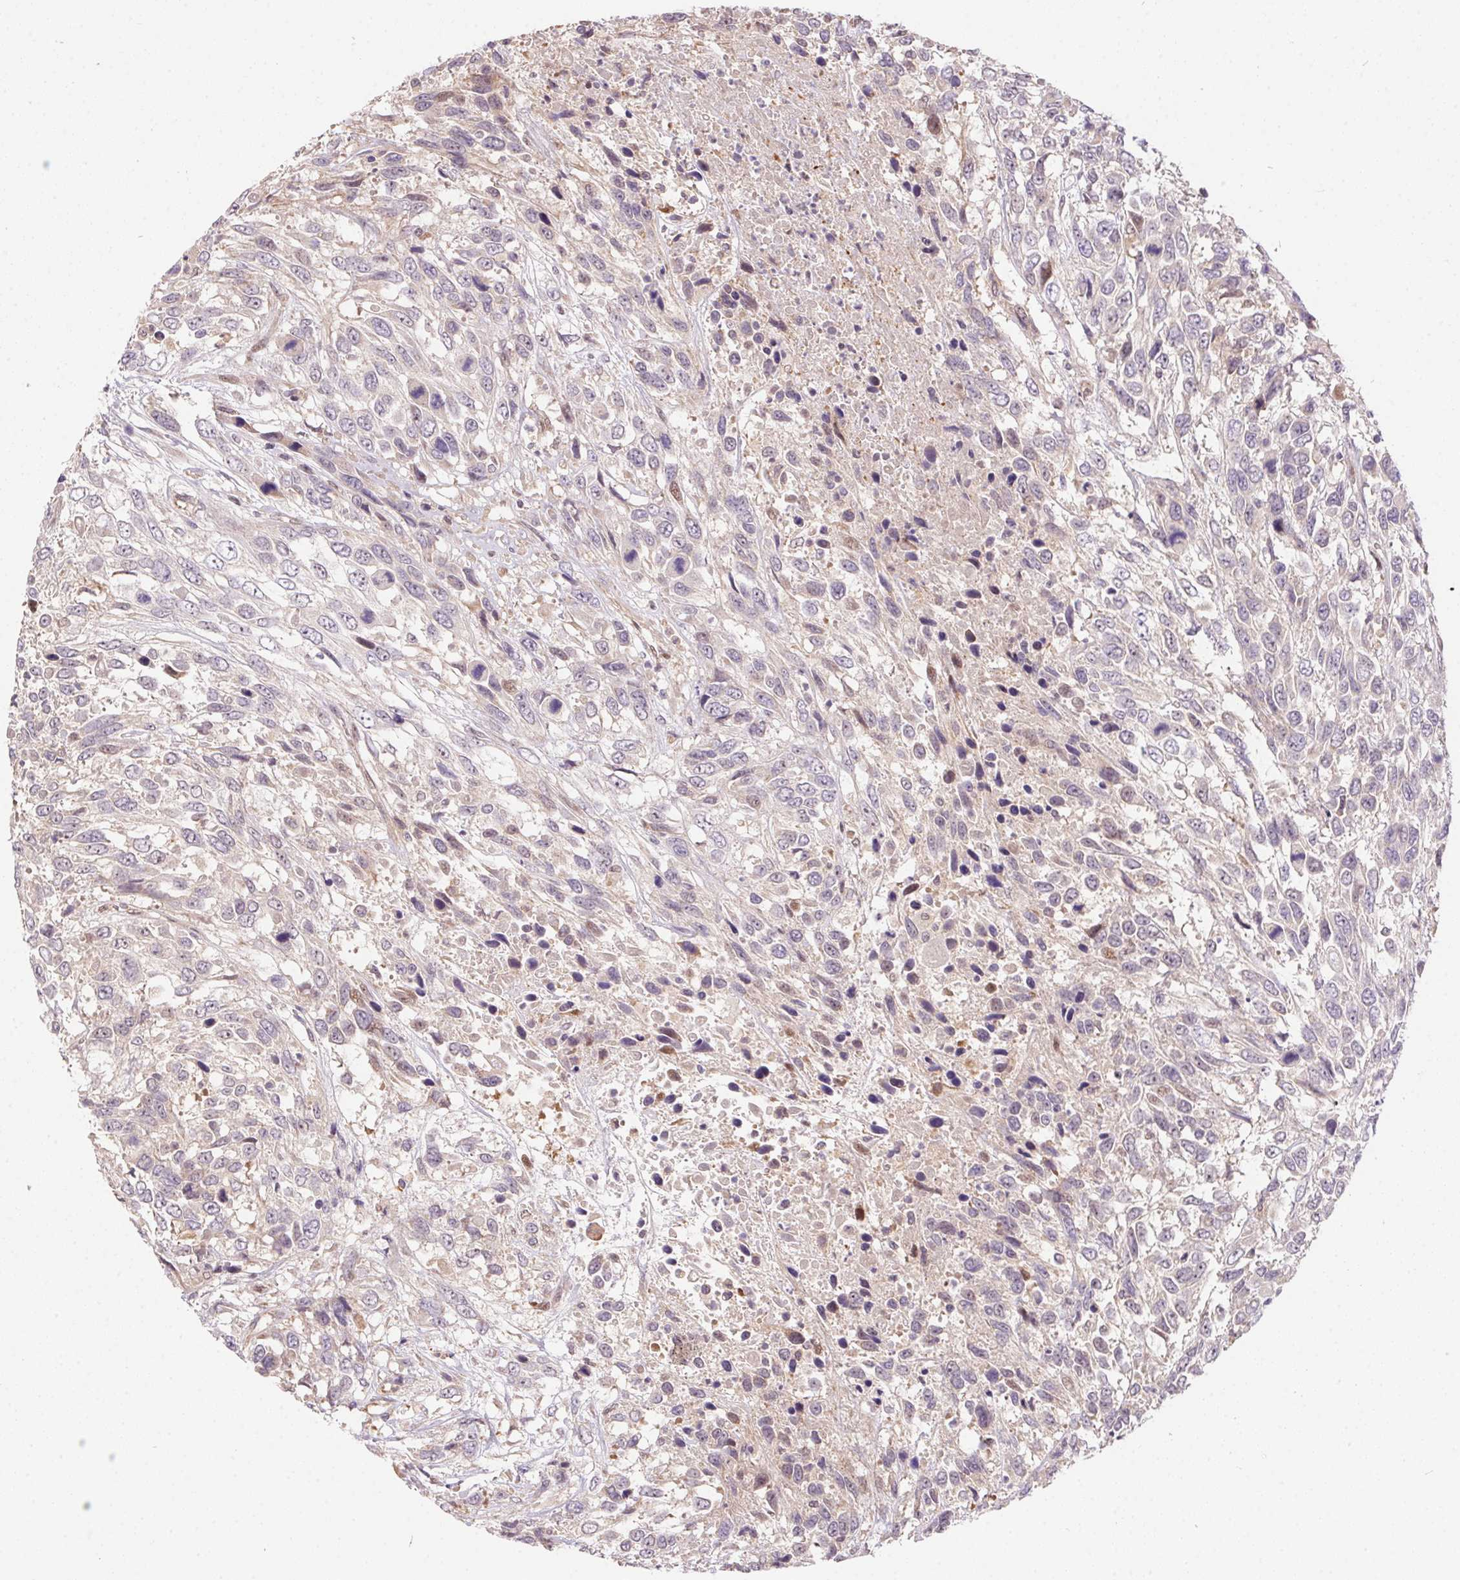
{"staining": {"intensity": "weak", "quantity": "<25%", "location": "nuclear"}, "tissue": "urothelial cancer", "cell_type": "Tumor cells", "image_type": "cancer", "snomed": [{"axis": "morphology", "description": "Urothelial carcinoma, High grade"}, {"axis": "topography", "description": "Urinary bladder"}], "caption": "IHC of urothelial carcinoma (high-grade) shows no expression in tumor cells. The staining is performed using DAB brown chromogen with nuclei counter-stained in using hematoxylin.", "gene": "NUDT16", "patient": {"sex": "female", "age": 70}}